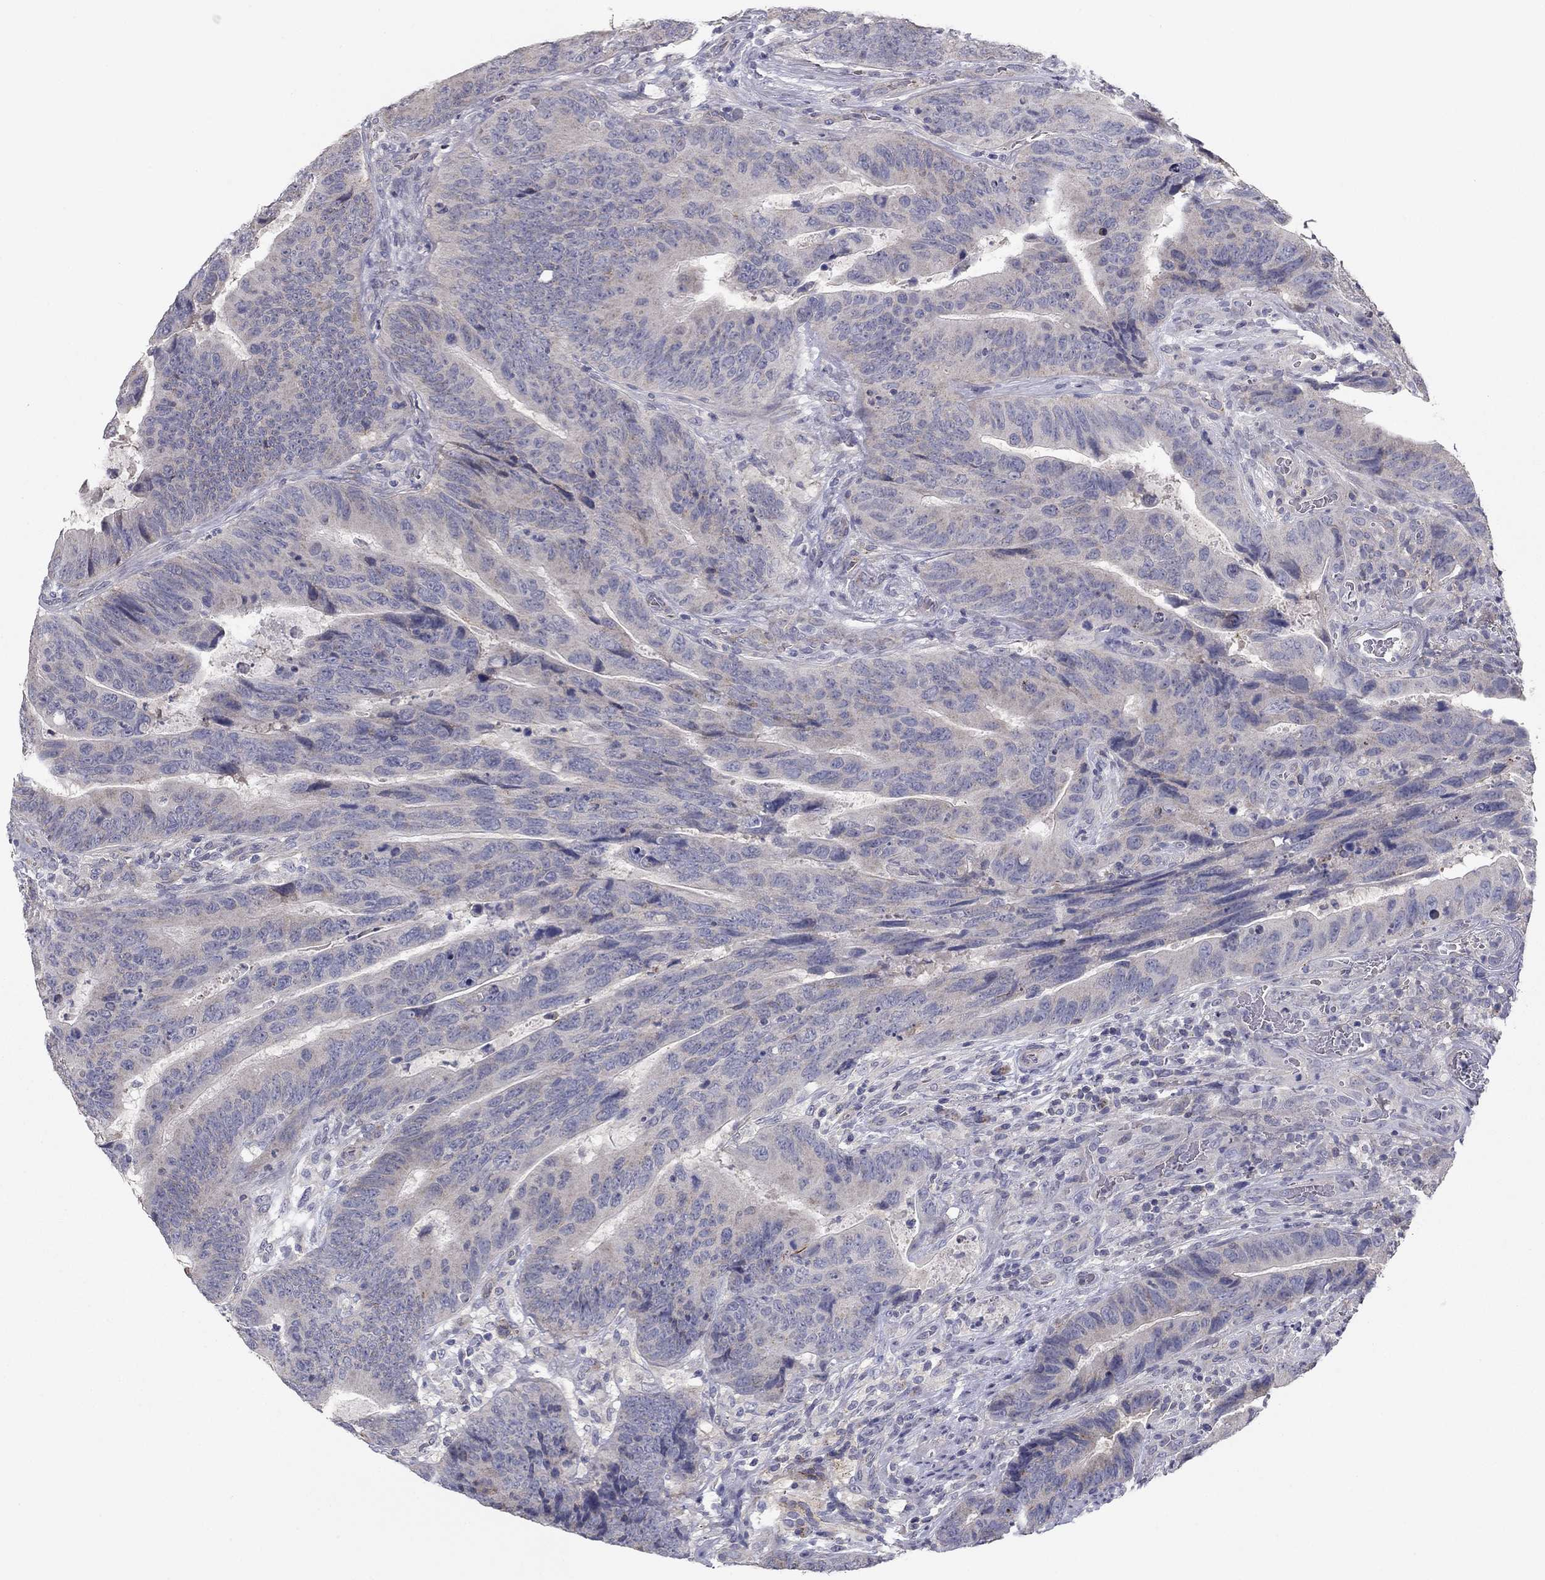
{"staining": {"intensity": "negative", "quantity": "none", "location": "none"}, "tissue": "colorectal cancer", "cell_type": "Tumor cells", "image_type": "cancer", "snomed": [{"axis": "morphology", "description": "Adenocarcinoma, NOS"}, {"axis": "topography", "description": "Colon"}], "caption": "A micrograph of human colorectal cancer is negative for staining in tumor cells.", "gene": "SEPTIN3", "patient": {"sex": "female", "age": 56}}